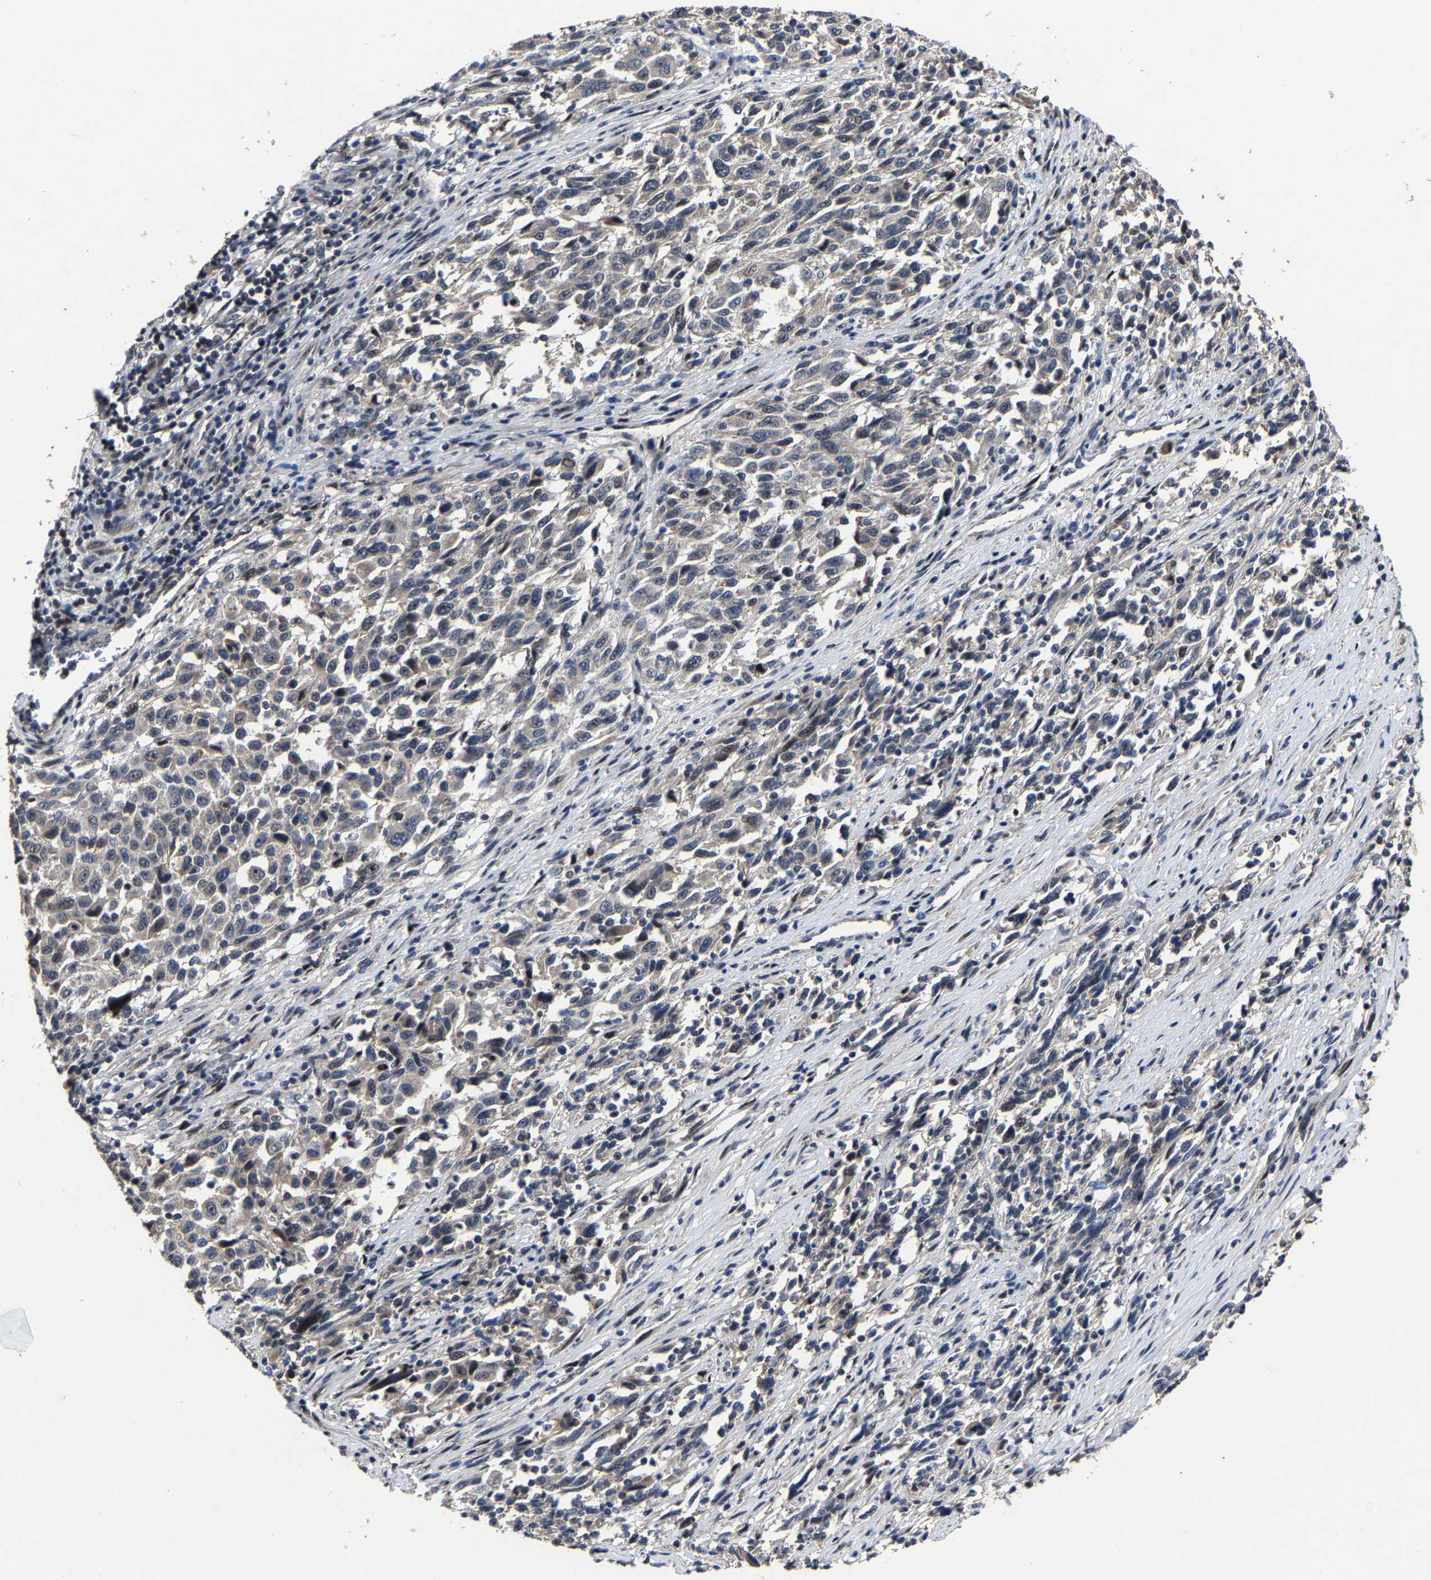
{"staining": {"intensity": "negative", "quantity": "none", "location": "none"}, "tissue": "melanoma", "cell_type": "Tumor cells", "image_type": "cancer", "snomed": [{"axis": "morphology", "description": "Malignant melanoma, Metastatic site"}, {"axis": "topography", "description": "Lymph node"}], "caption": "Immunohistochemistry (IHC) micrograph of neoplastic tissue: human melanoma stained with DAB demonstrates no significant protein expression in tumor cells.", "gene": "LSM8", "patient": {"sex": "male", "age": 61}}